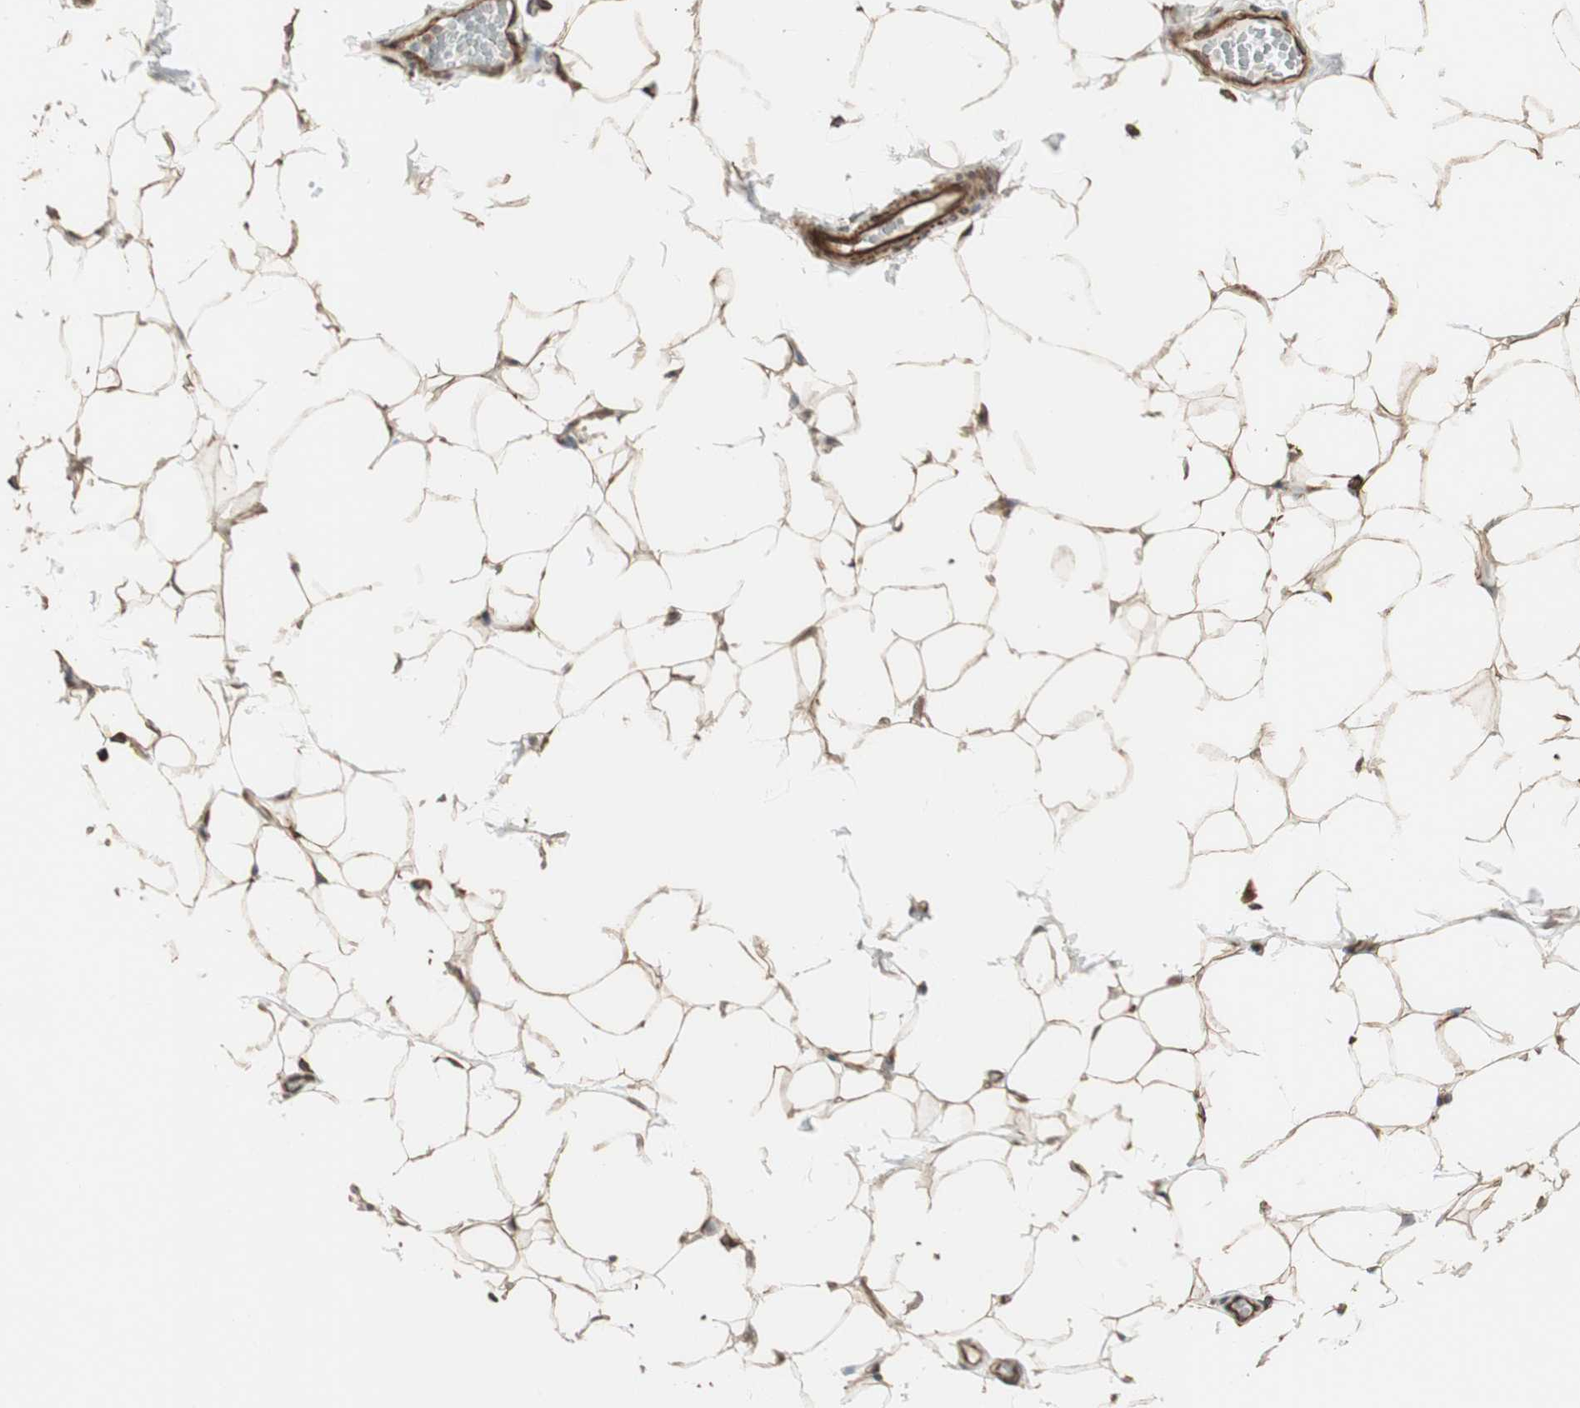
{"staining": {"intensity": "moderate", "quantity": ">75%", "location": "cytoplasmic/membranous"}, "tissue": "adipose tissue", "cell_type": "Adipocytes", "image_type": "normal", "snomed": [{"axis": "morphology", "description": "Normal tissue, NOS"}, {"axis": "topography", "description": "Soft tissue"}], "caption": "Adipose tissue stained with DAB immunohistochemistry displays medium levels of moderate cytoplasmic/membranous expression in about >75% of adipocytes.", "gene": "MAD2L2", "patient": {"sex": "male", "age": 26}}